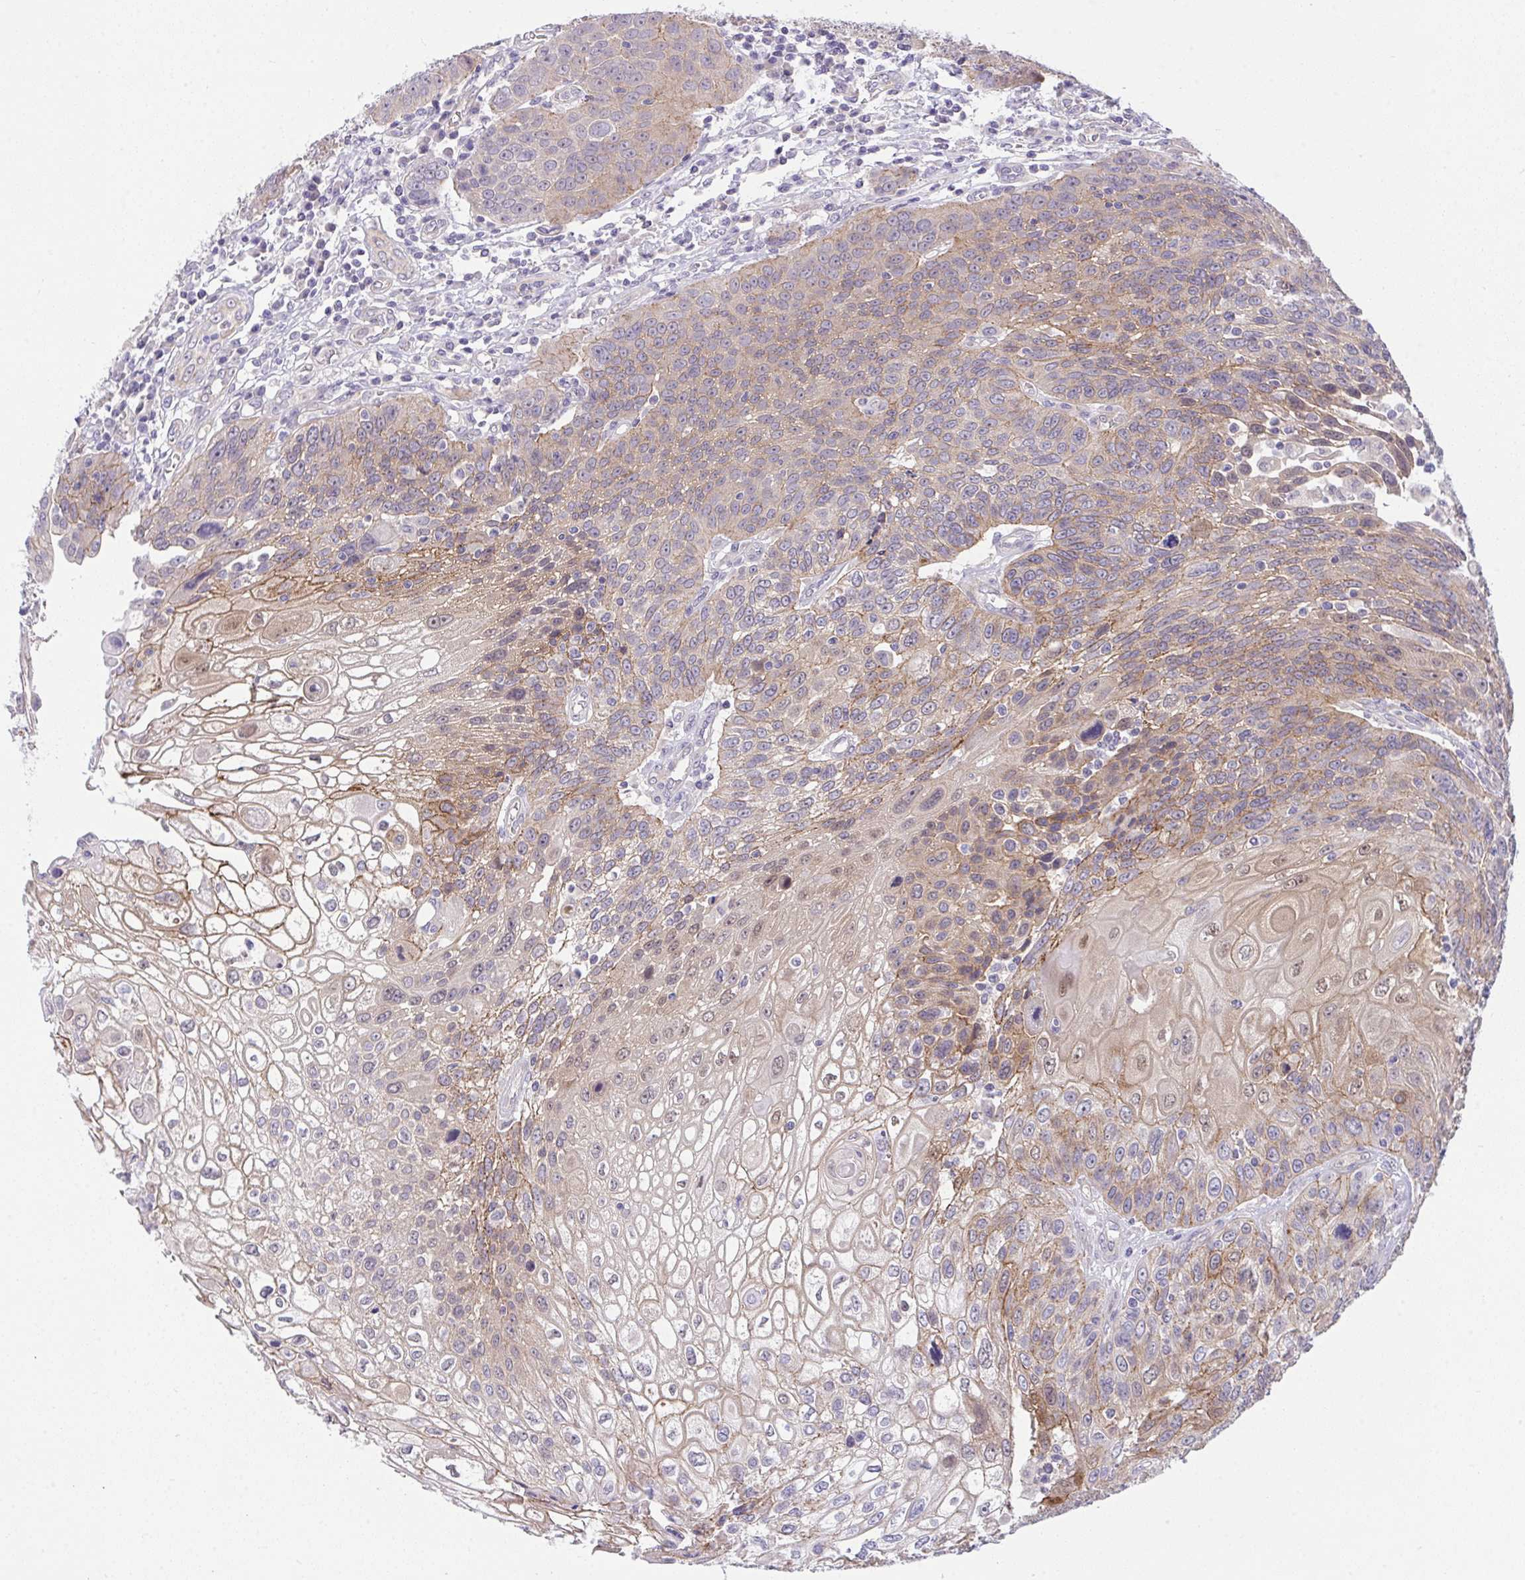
{"staining": {"intensity": "moderate", "quantity": "25%-75%", "location": "cytoplasmic/membranous"}, "tissue": "urothelial cancer", "cell_type": "Tumor cells", "image_type": "cancer", "snomed": [{"axis": "morphology", "description": "Urothelial carcinoma, High grade"}, {"axis": "topography", "description": "Urinary bladder"}], "caption": "A micrograph of urothelial cancer stained for a protein reveals moderate cytoplasmic/membranous brown staining in tumor cells. (Stains: DAB in brown, nuclei in blue, Microscopy: brightfield microscopy at high magnification).", "gene": "HOXD12", "patient": {"sex": "female", "age": 70}}